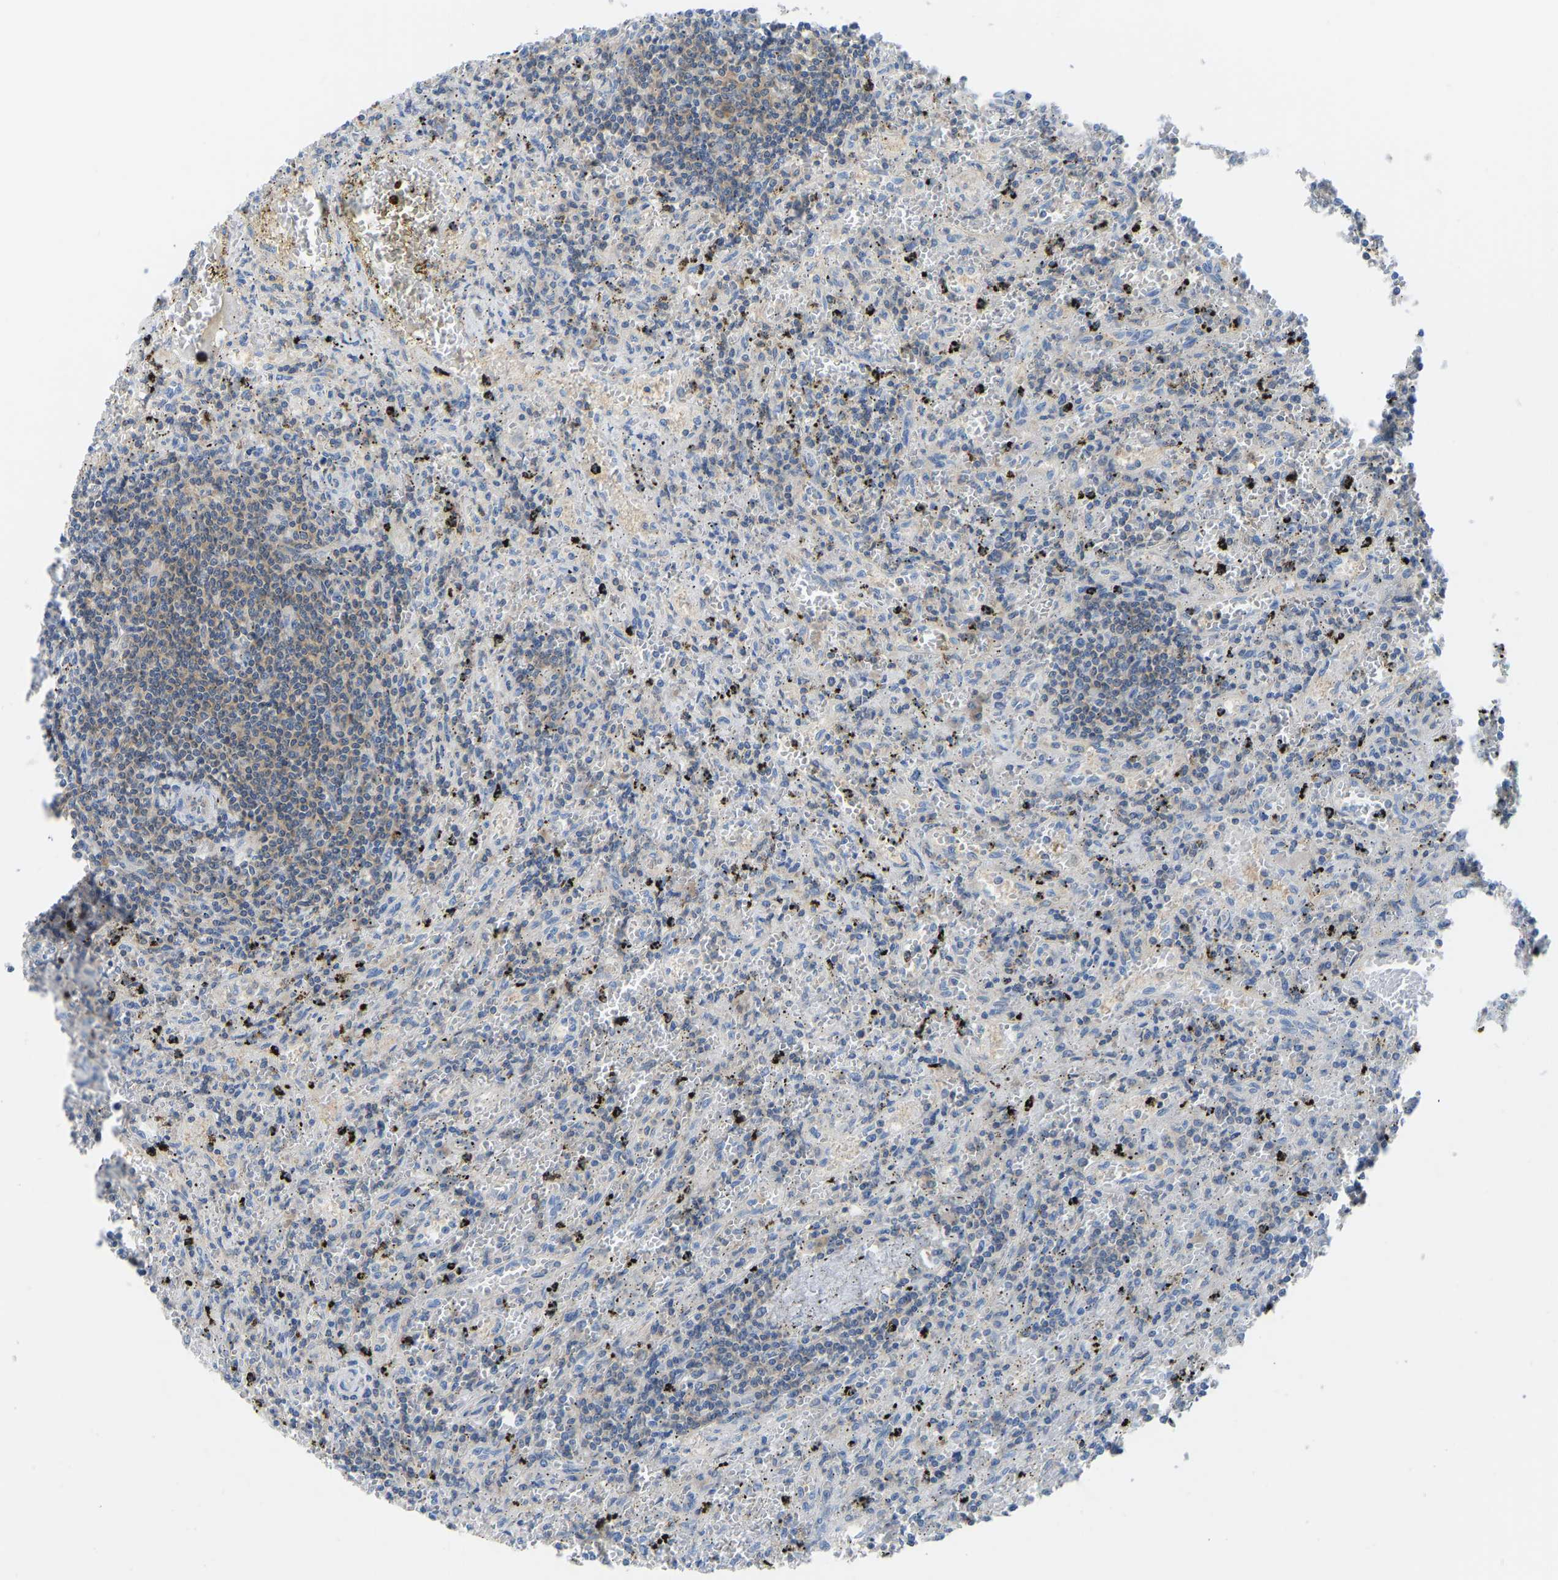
{"staining": {"intensity": "weak", "quantity": "<25%", "location": "cytoplasmic/membranous"}, "tissue": "lymphoma", "cell_type": "Tumor cells", "image_type": "cancer", "snomed": [{"axis": "morphology", "description": "Malignant lymphoma, non-Hodgkin's type, Low grade"}, {"axis": "topography", "description": "Spleen"}], "caption": "Malignant lymphoma, non-Hodgkin's type (low-grade) stained for a protein using IHC reveals no staining tumor cells.", "gene": "PPP3CA", "patient": {"sex": "male", "age": 76}}